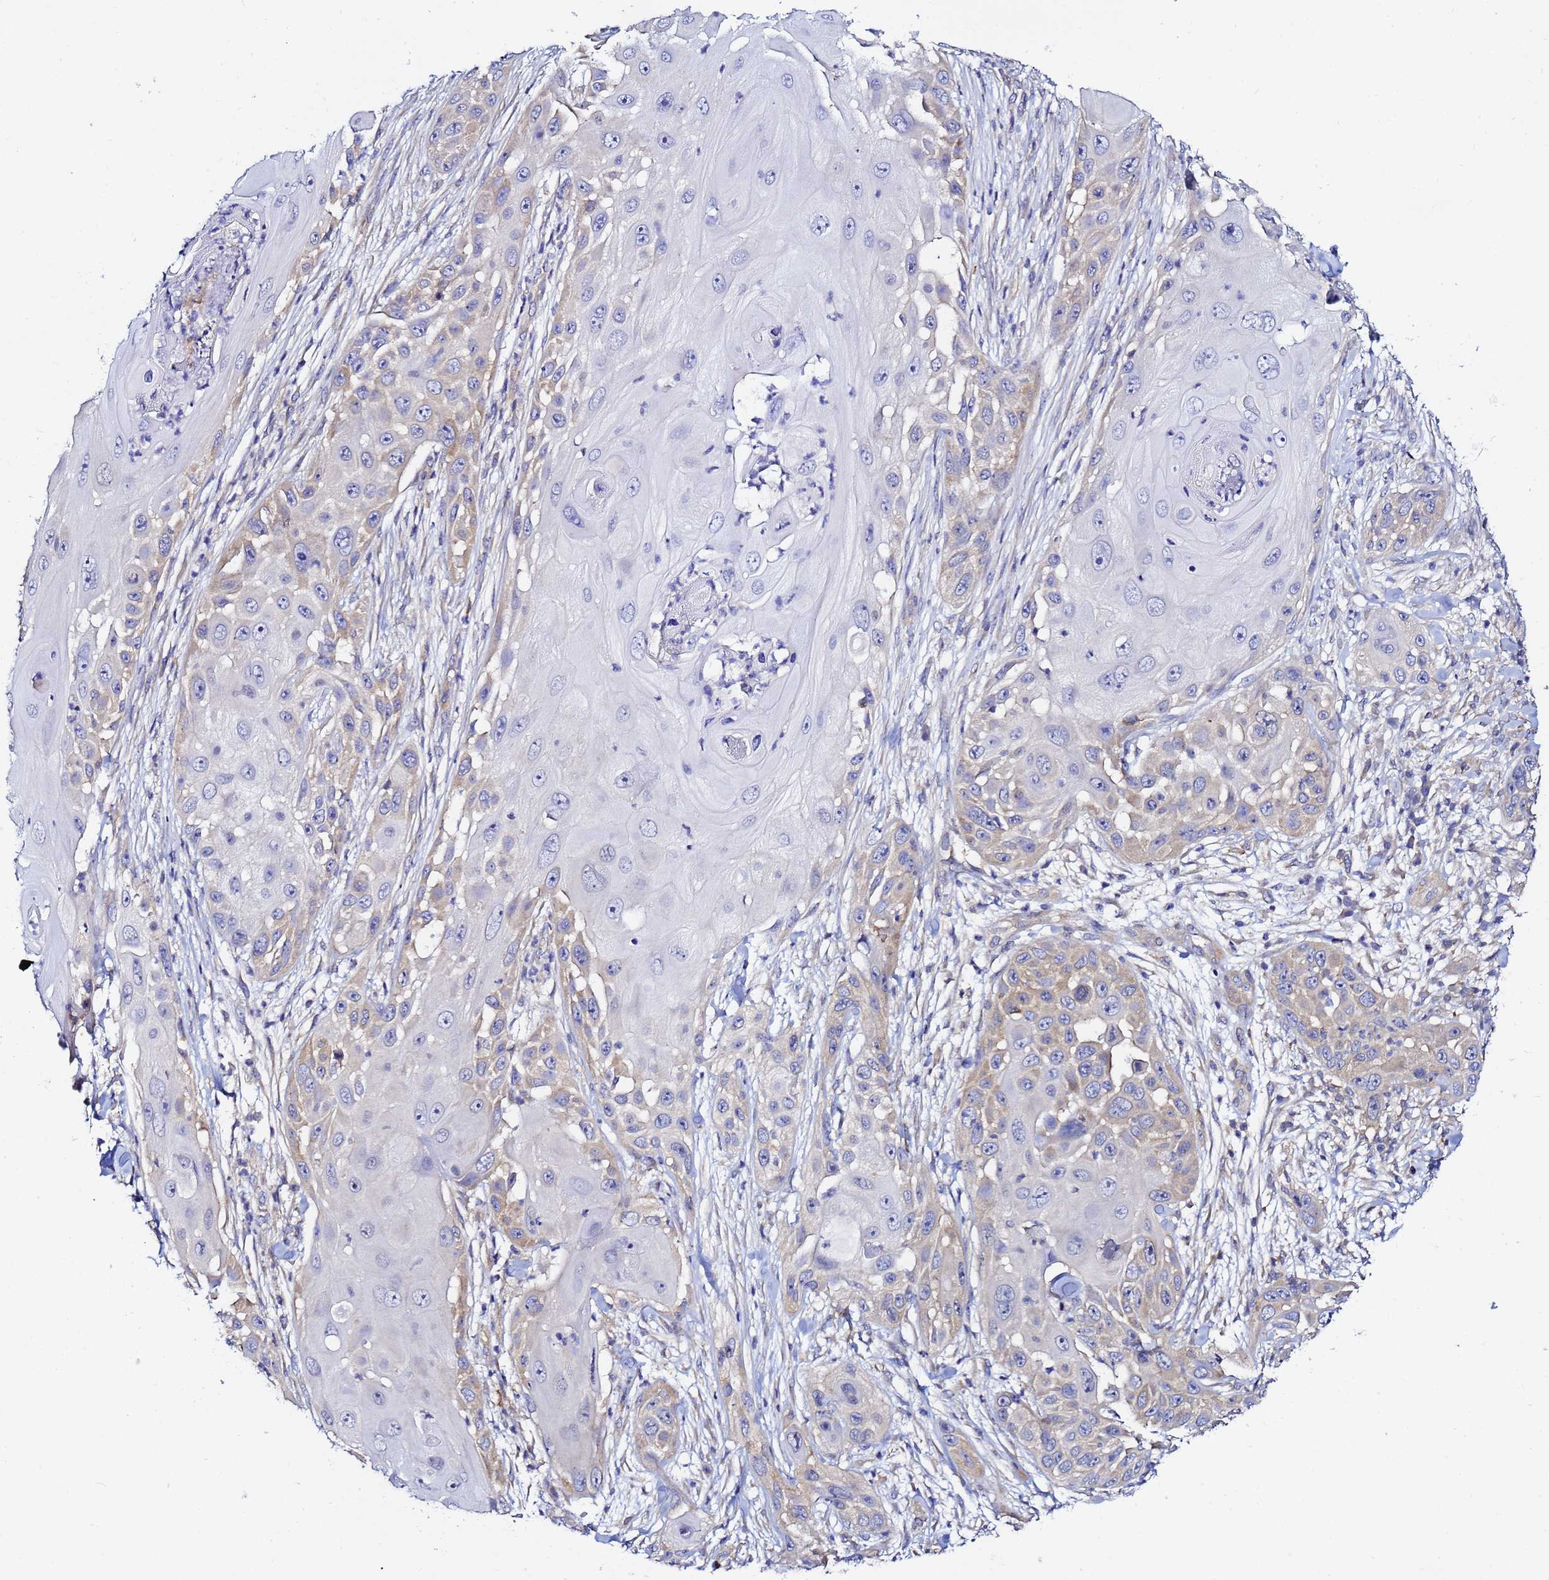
{"staining": {"intensity": "weak", "quantity": "<25%", "location": "cytoplasmic/membranous"}, "tissue": "skin cancer", "cell_type": "Tumor cells", "image_type": "cancer", "snomed": [{"axis": "morphology", "description": "Squamous cell carcinoma, NOS"}, {"axis": "topography", "description": "Skin"}], "caption": "Immunohistochemistry of skin cancer shows no expression in tumor cells. Brightfield microscopy of immunohistochemistry stained with DAB (3,3'-diaminobenzidine) (brown) and hematoxylin (blue), captured at high magnification.", "gene": "LENG1", "patient": {"sex": "female", "age": 44}}